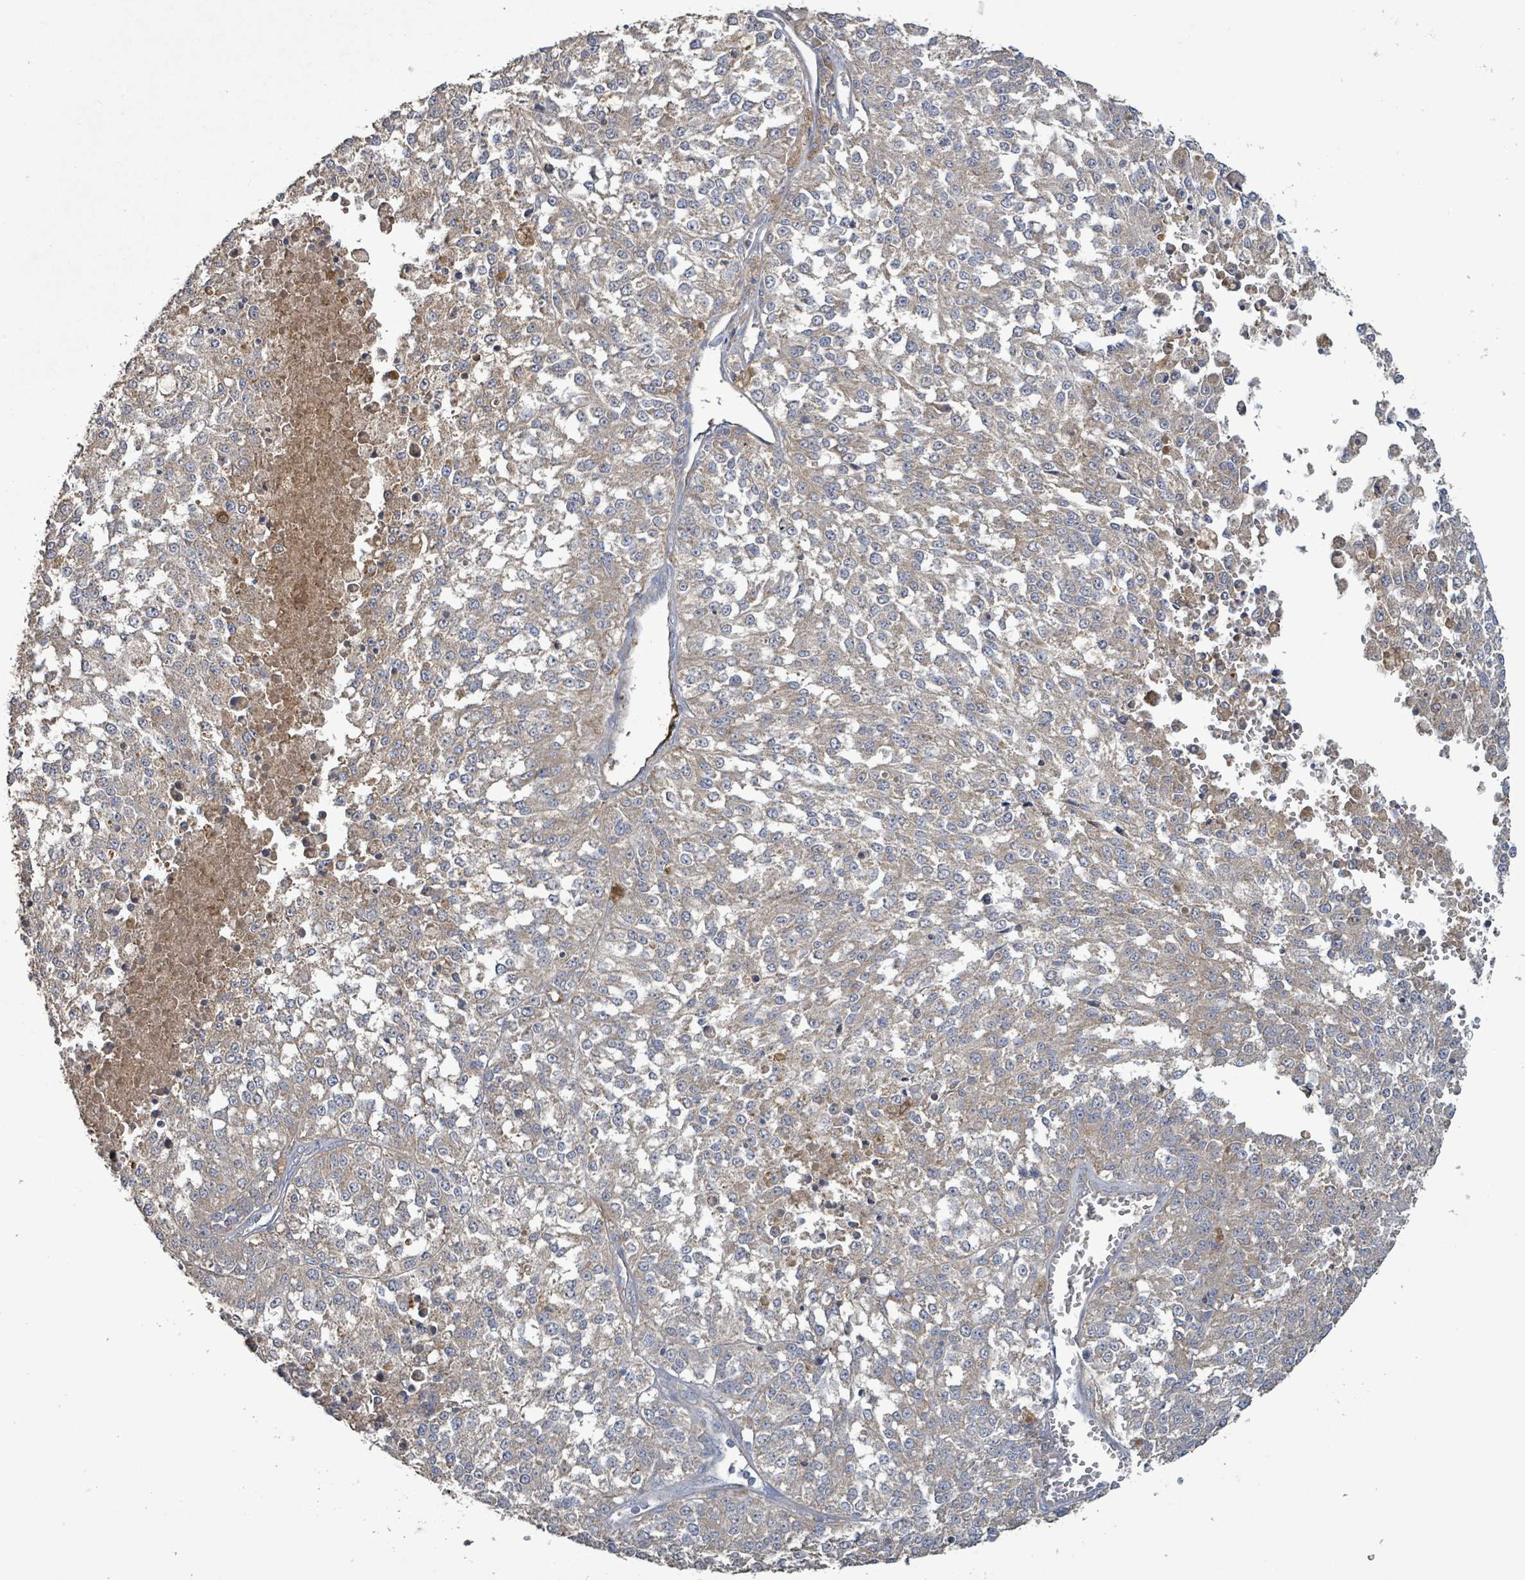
{"staining": {"intensity": "weak", "quantity": ">75%", "location": "cytoplasmic/membranous"}, "tissue": "melanoma", "cell_type": "Tumor cells", "image_type": "cancer", "snomed": [{"axis": "morphology", "description": "Malignant melanoma, NOS"}, {"axis": "topography", "description": "Skin"}], "caption": "Immunohistochemistry (IHC) (DAB) staining of melanoma shows weak cytoplasmic/membranous protein staining in approximately >75% of tumor cells.", "gene": "PLAAT1", "patient": {"sex": "female", "age": 64}}